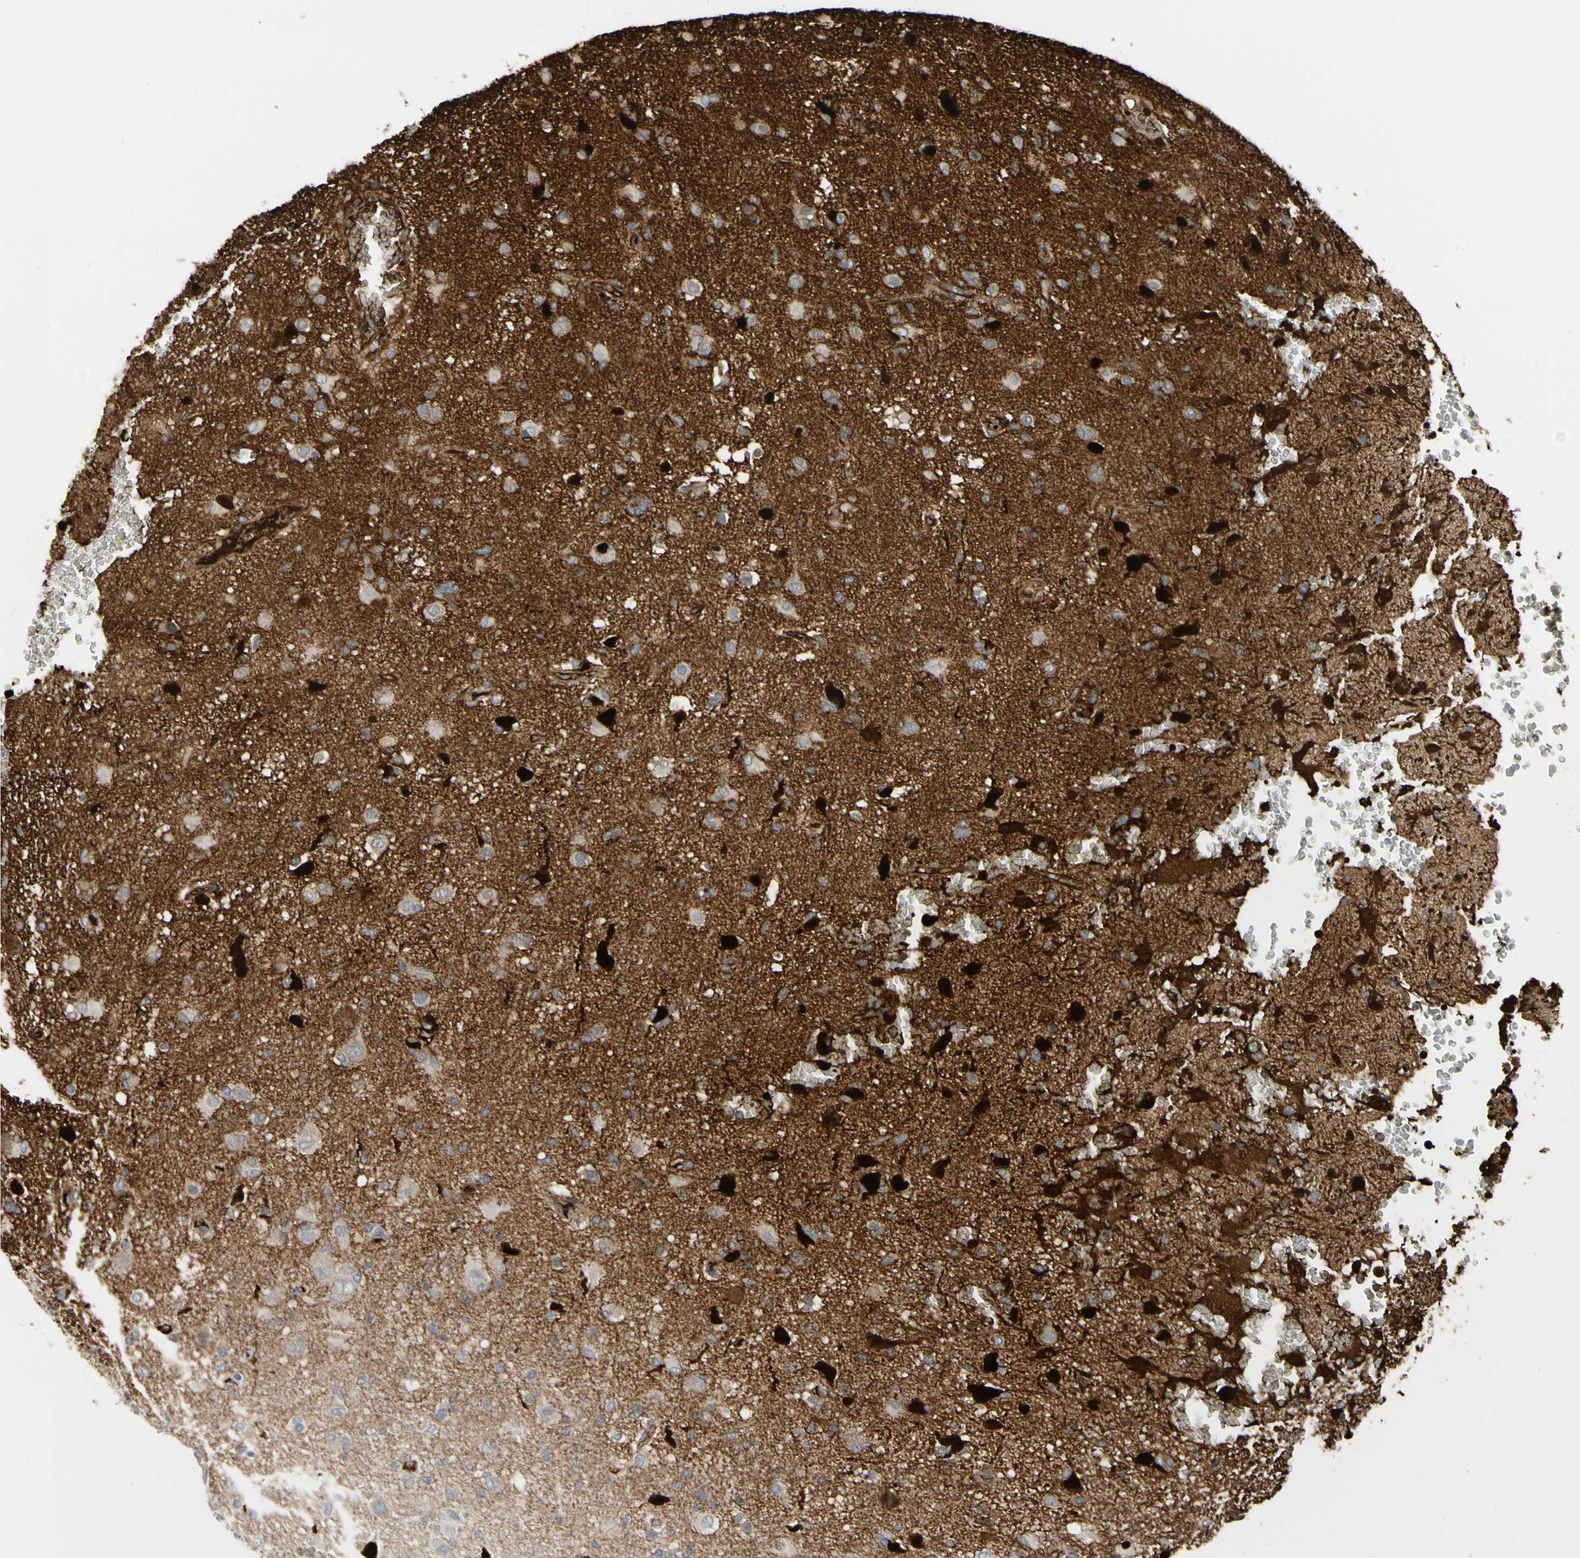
{"staining": {"intensity": "weak", "quantity": ">75%", "location": "cytoplasmic/membranous"}, "tissue": "glioma", "cell_type": "Tumor cells", "image_type": "cancer", "snomed": [{"axis": "morphology", "description": "Glioma, malignant, High grade"}, {"axis": "topography", "description": "Brain"}], "caption": "Immunohistochemistry (DAB) staining of high-grade glioma (malignant) shows weak cytoplasmic/membranous protein expression in approximately >75% of tumor cells.", "gene": "FGB", "patient": {"sex": "male", "age": 71}}